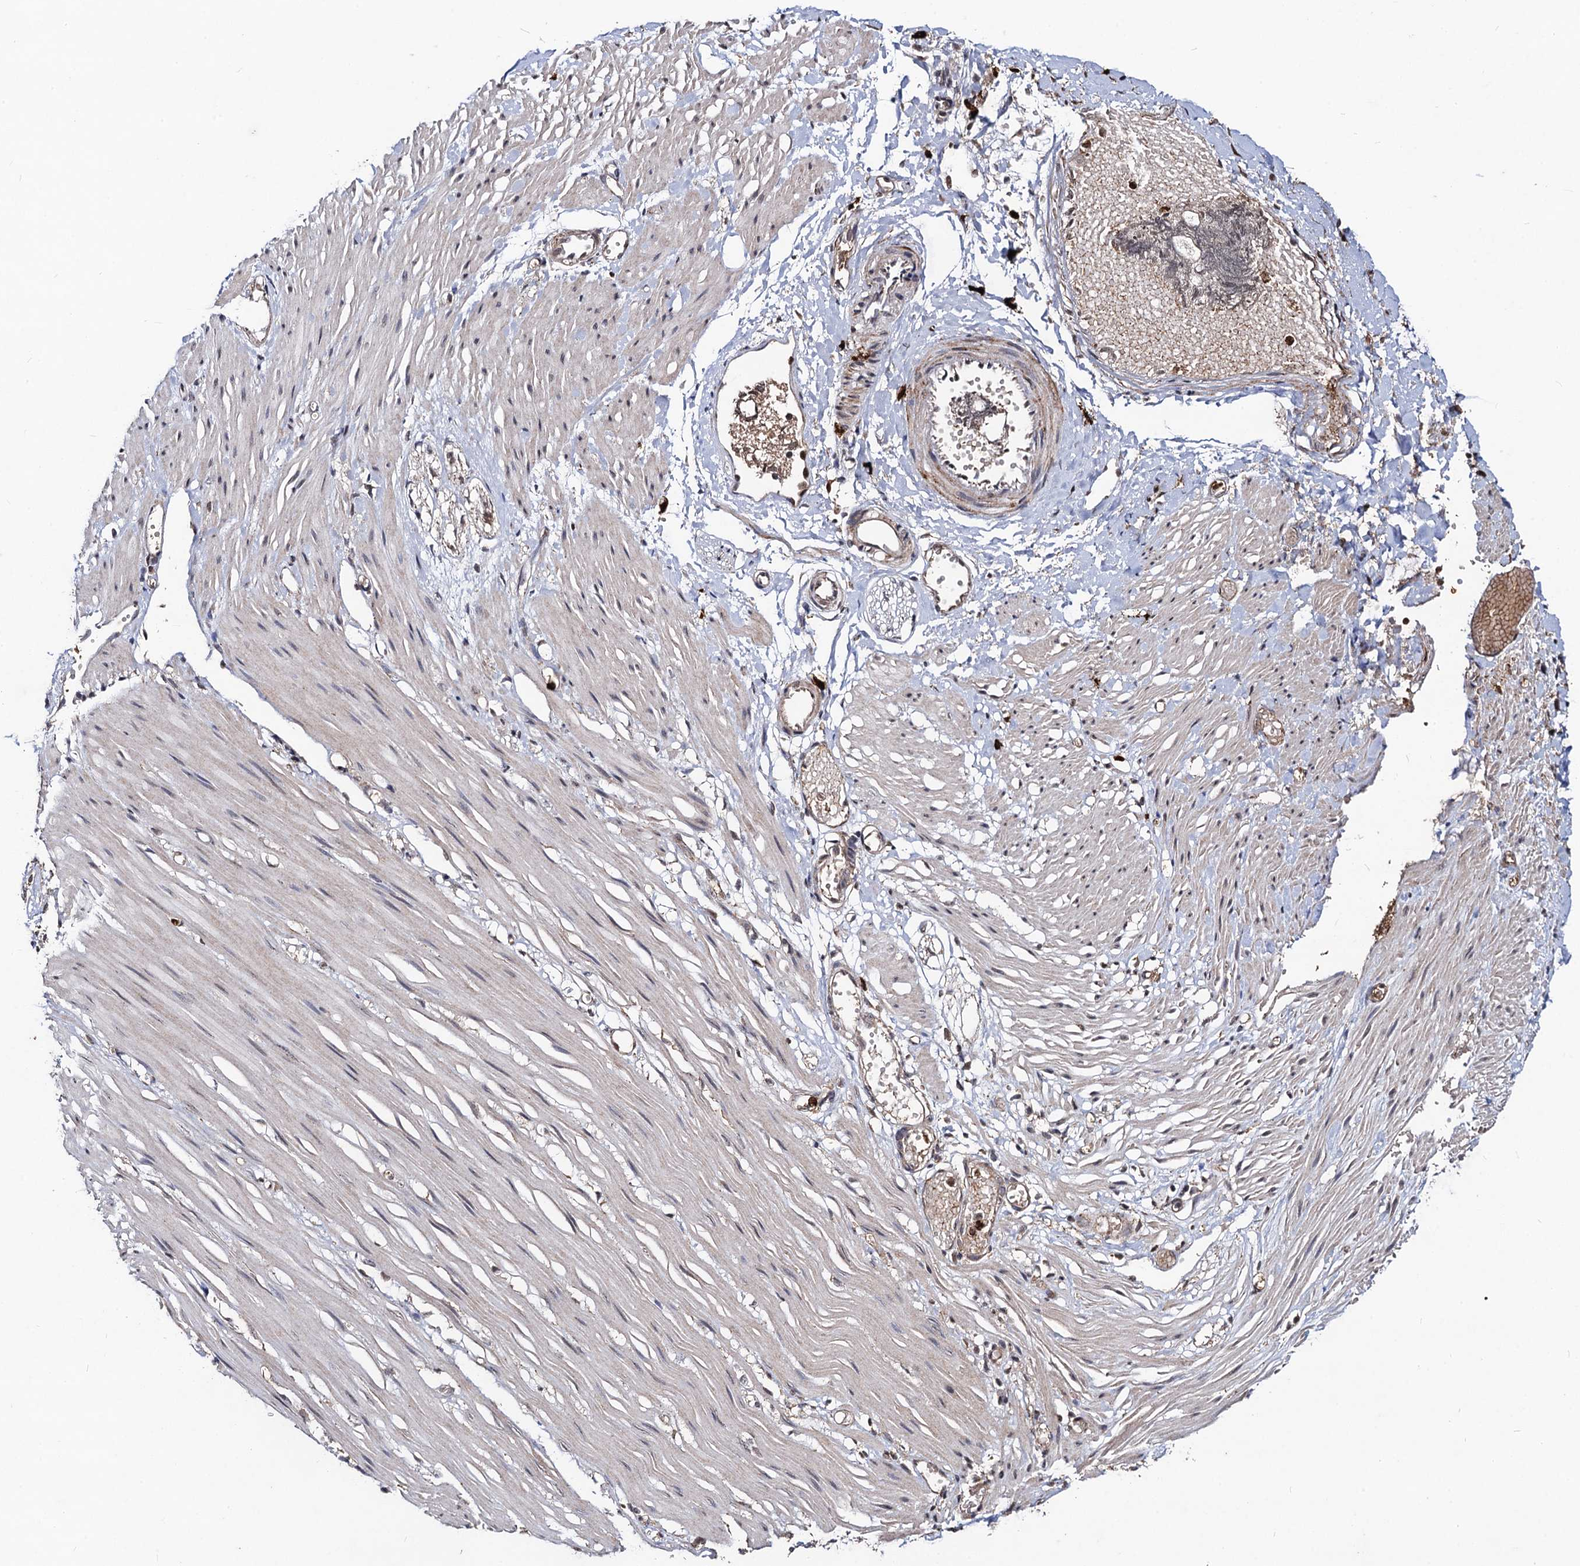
{"staining": {"intensity": "strong", "quantity": ">75%", "location": "nuclear"}, "tissue": "adipose tissue", "cell_type": "Adipocytes", "image_type": "normal", "snomed": [{"axis": "morphology", "description": "Normal tissue, NOS"}, {"axis": "morphology", "description": "Adenocarcinoma, NOS"}, {"axis": "topography", "description": "Colon"}, {"axis": "topography", "description": "Peripheral nerve tissue"}], "caption": "Brown immunohistochemical staining in unremarkable human adipose tissue displays strong nuclear expression in about >75% of adipocytes. Nuclei are stained in blue.", "gene": "SFSWAP", "patient": {"sex": "male", "age": 14}}